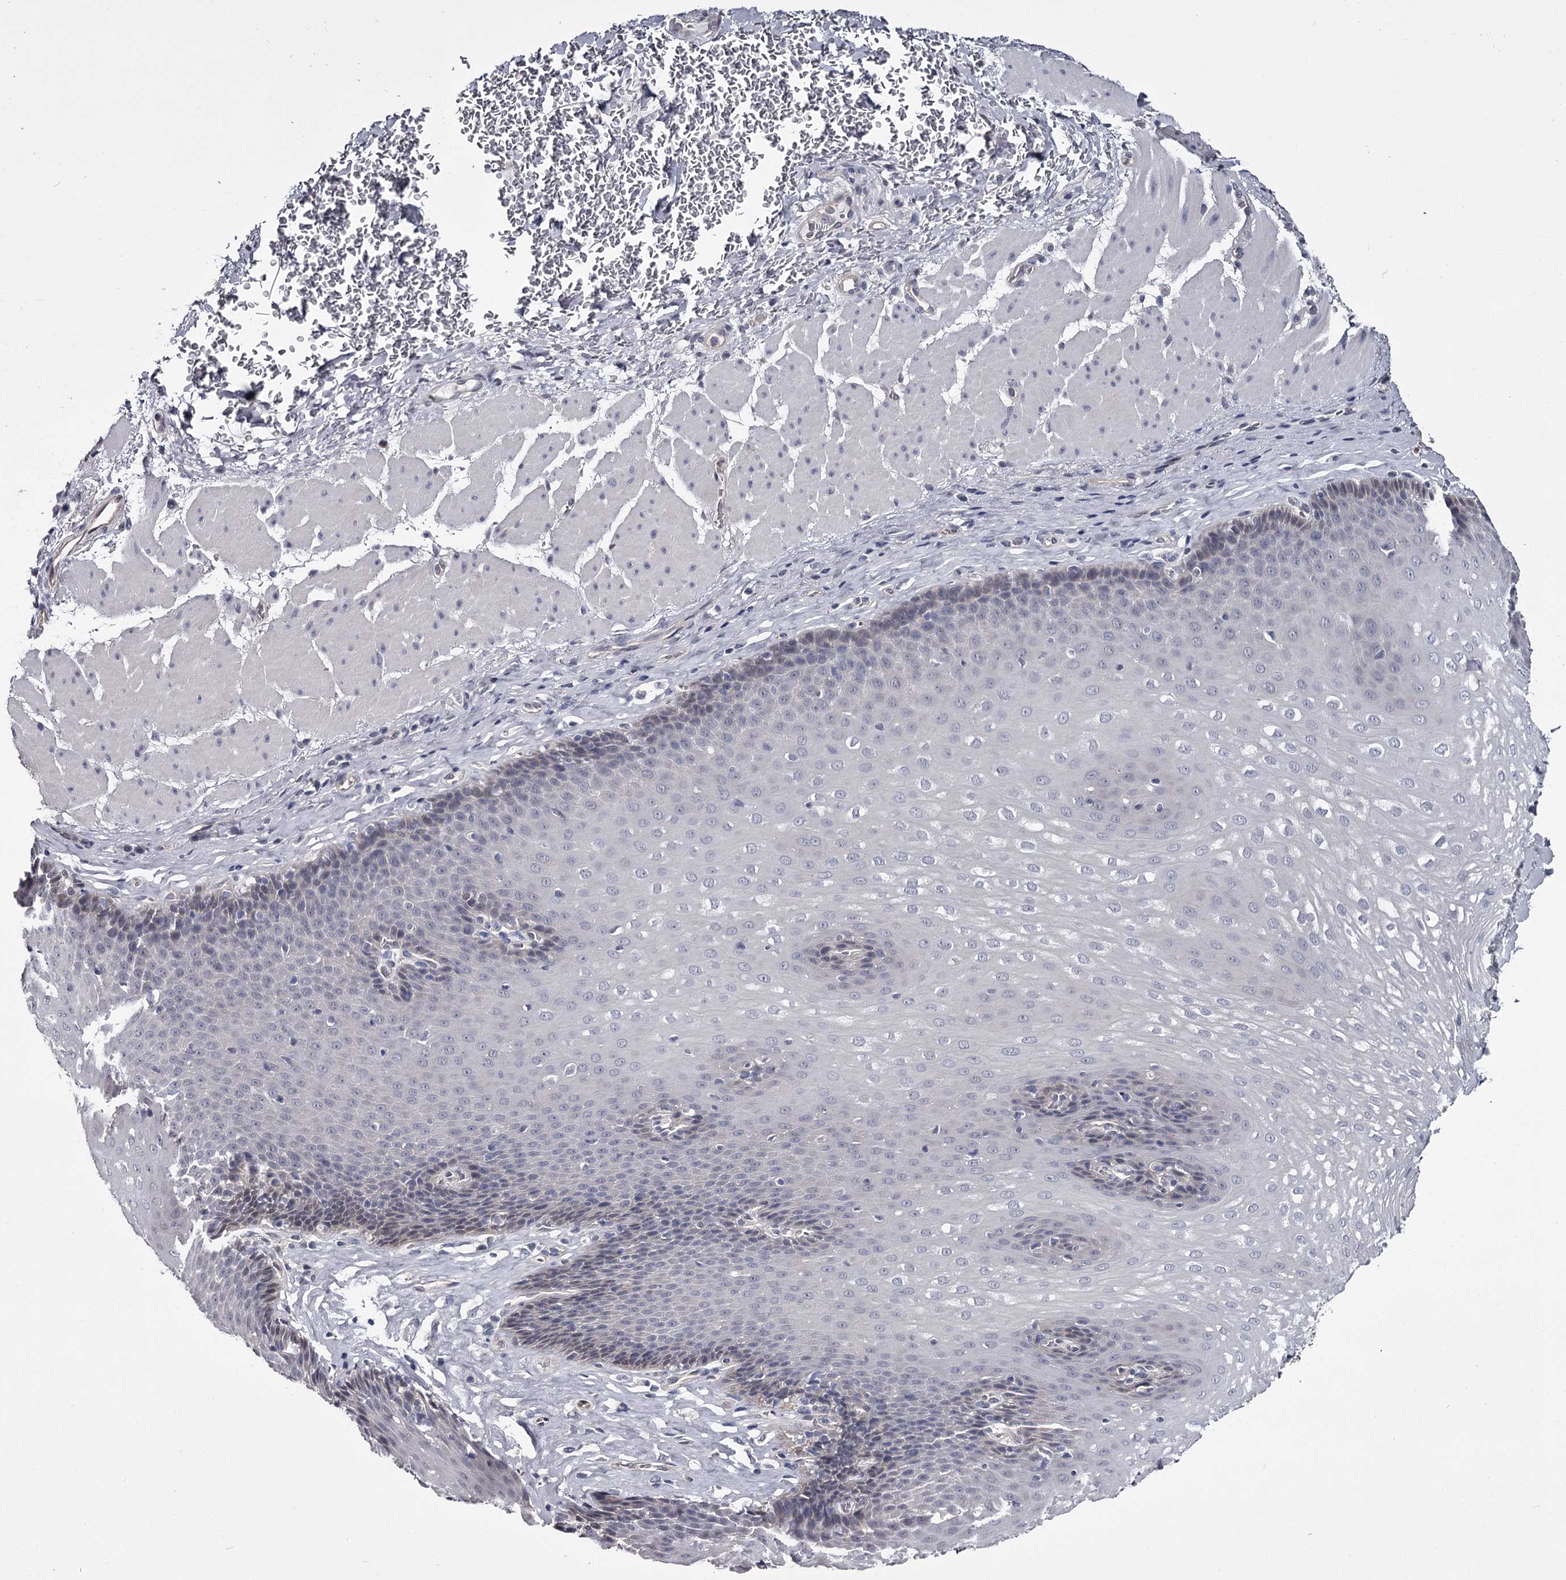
{"staining": {"intensity": "negative", "quantity": "none", "location": "none"}, "tissue": "esophagus", "cell_type": "Squamous epithelial cells", "image_type": "normal", "snomed": [{"axis": "morphology", "description": "Normal tissue, NOS"}, {"axis": "topography", "description": "Esophagus"}], "caption": "Image shows no protein expression in squamous epithelial cells of normal esophagus.", "gene": "GSTO1", "patient": {"sex": "female", "age": 66}}